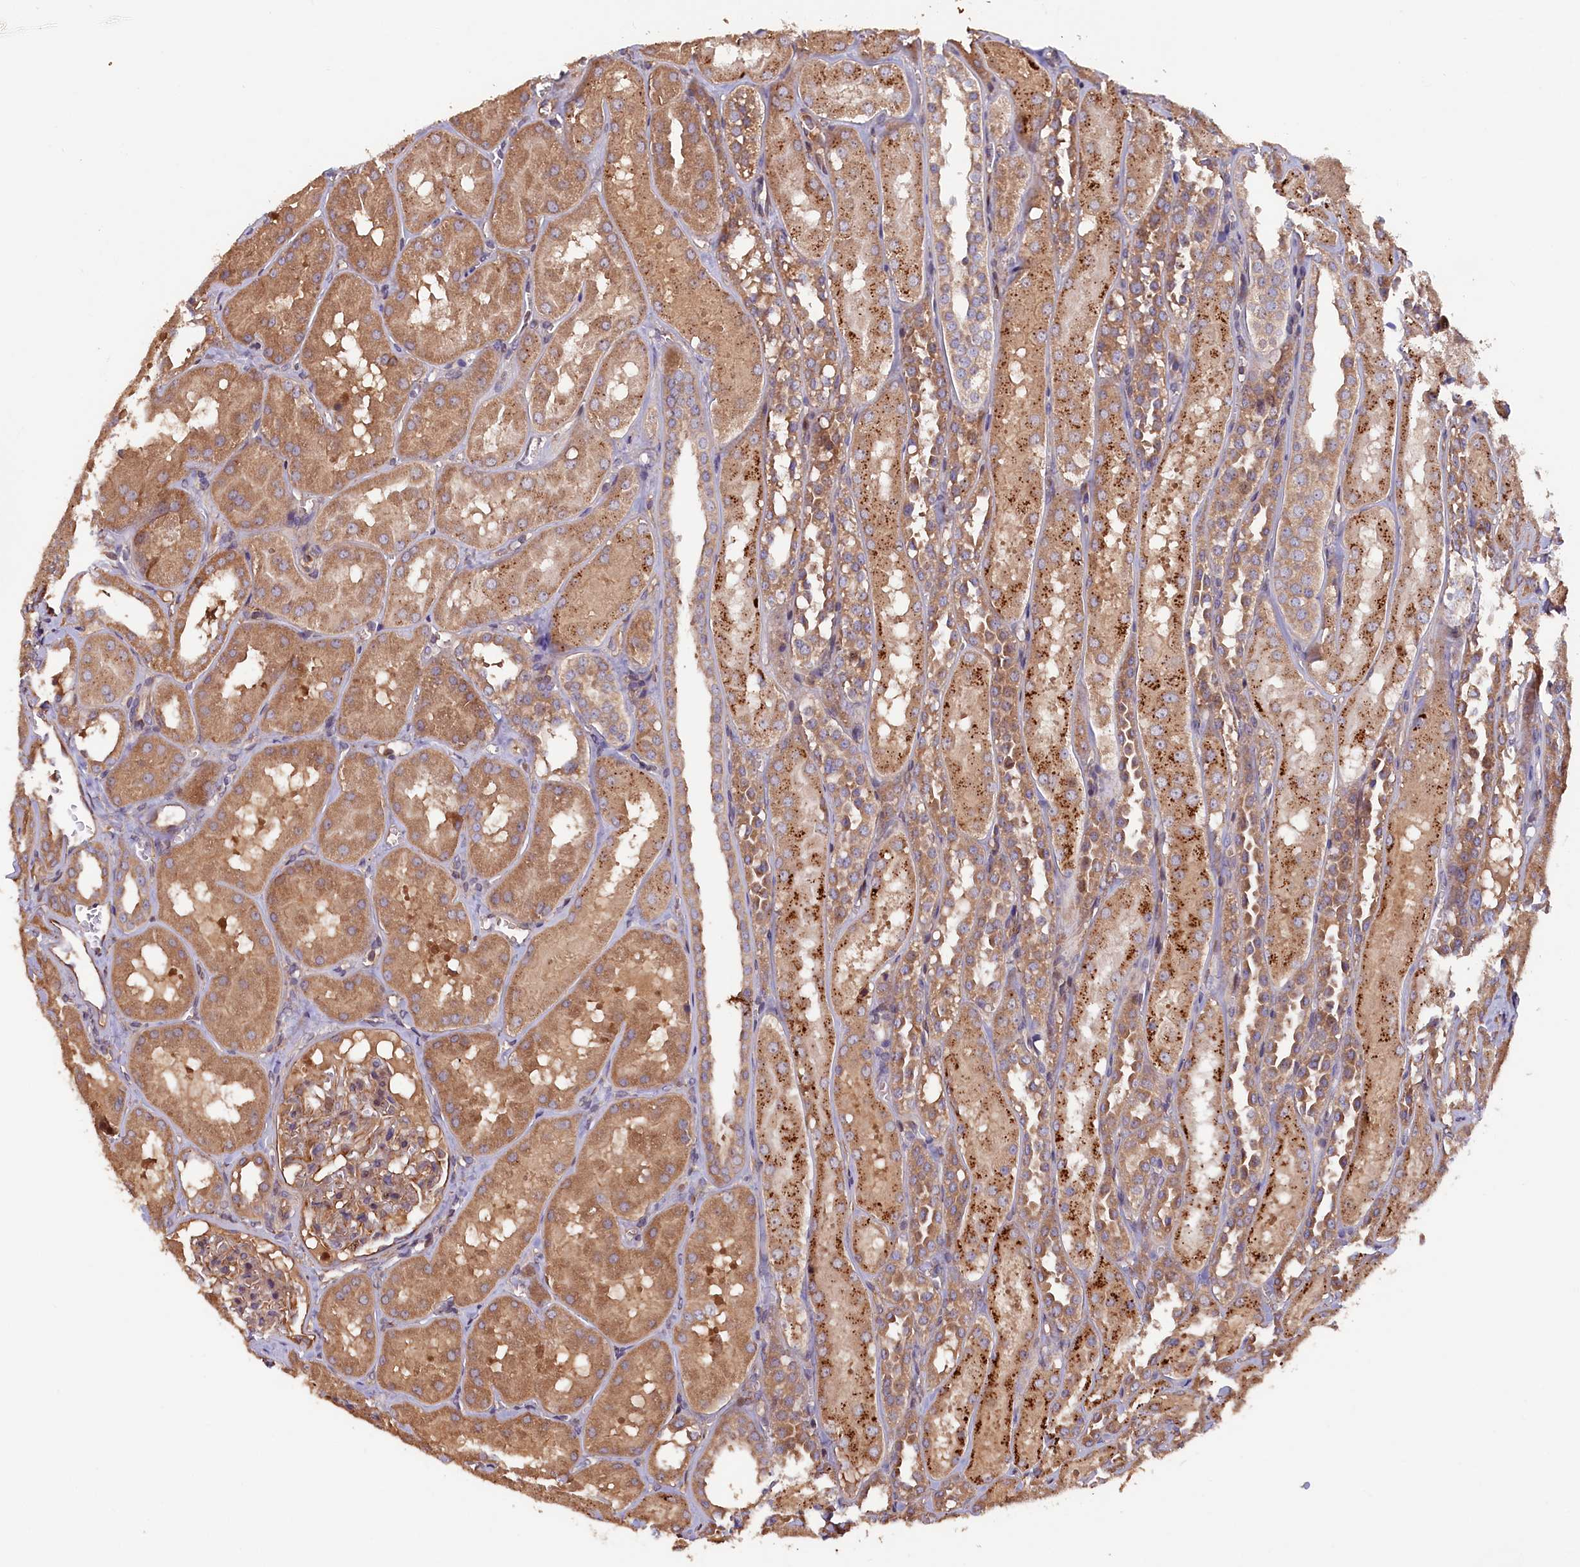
{"staining": {"intensity": "weak", "quantity": ">75%", "location": "cytoplasmic/membranous"}, "tissue": "kidney", "cell_type": "Cells in glomeruli", "image_type": "normal", "snomed": [{"axis": "morphology", "description": "Normal tissue, NOS"}, {"axis": "topography", "description": "Kidney"}, {"axis": "topography", "description": "Urinary bladder"}], "caption": "Protein staining by IHC displays weak cytoplasmic/membranous positivity in about >75% of cells in glomeruli in normal kidney.", "gene": "GREB1L", "patient": {"sex": "male", "age": 16}}